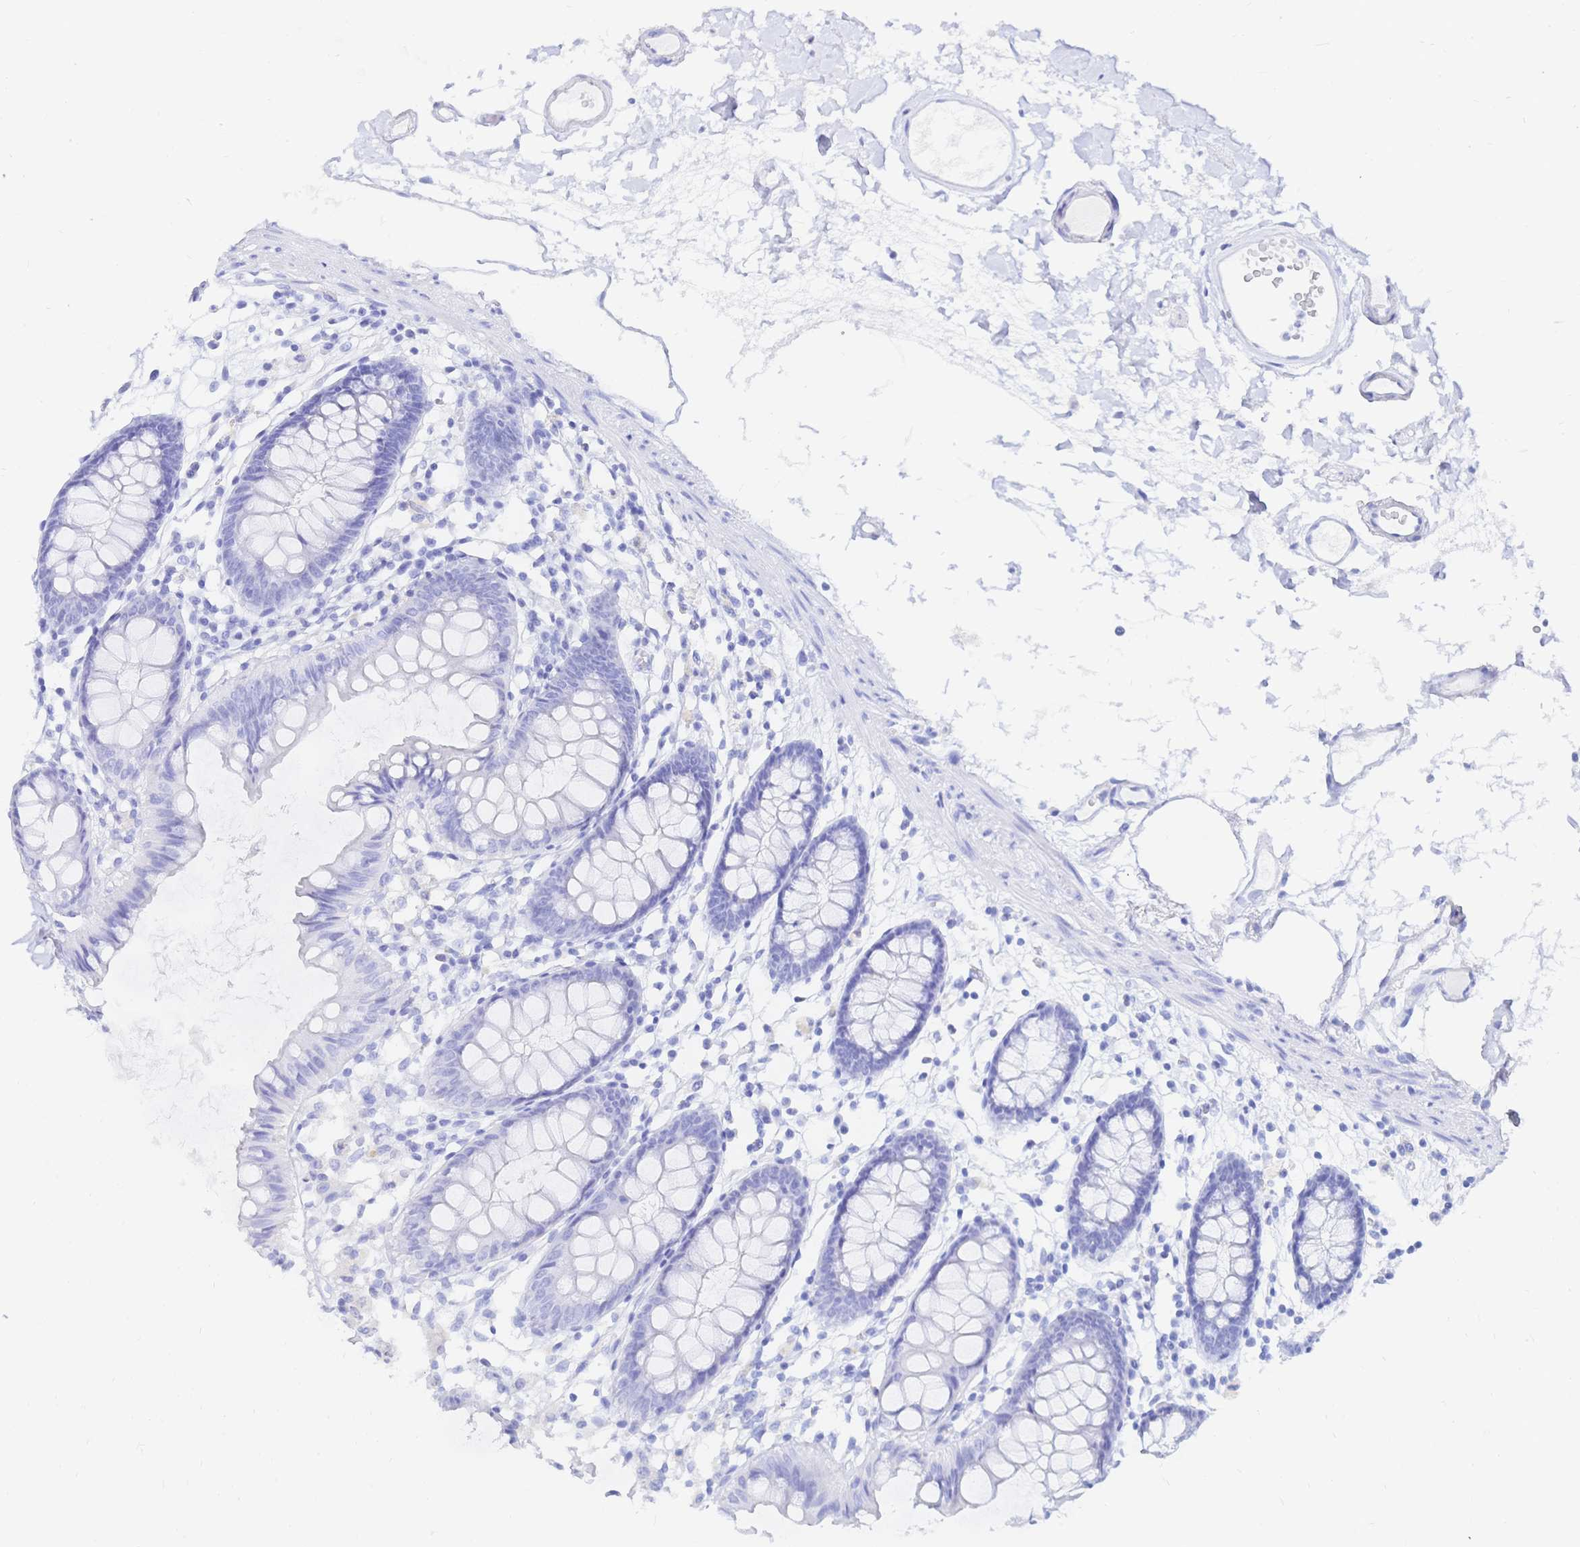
{"staining": {"intensity": "negative", "quantity": "none", "location": "none"}, "tissue": "colon", "cell_type": "Endothelial cells", "image_type": "normal", "snomed": [{"axis": "morphology", "description": "Normal tissue, NOS"}, {"axis": "topography", "description": "Colon"}], "caption": "Immunohistochemical staining of unremarkable colon exhibits no significant positivity in endothelial cells. The staining was performed using DAB (3,3'-diaminobenzidine) to visualize the protein expression in brown, while the nuclei were stained in blue with hematoxylin (Magnification: 20x).", "gene": "UMOD", "patient": {"sex": "female", "age": 84}}